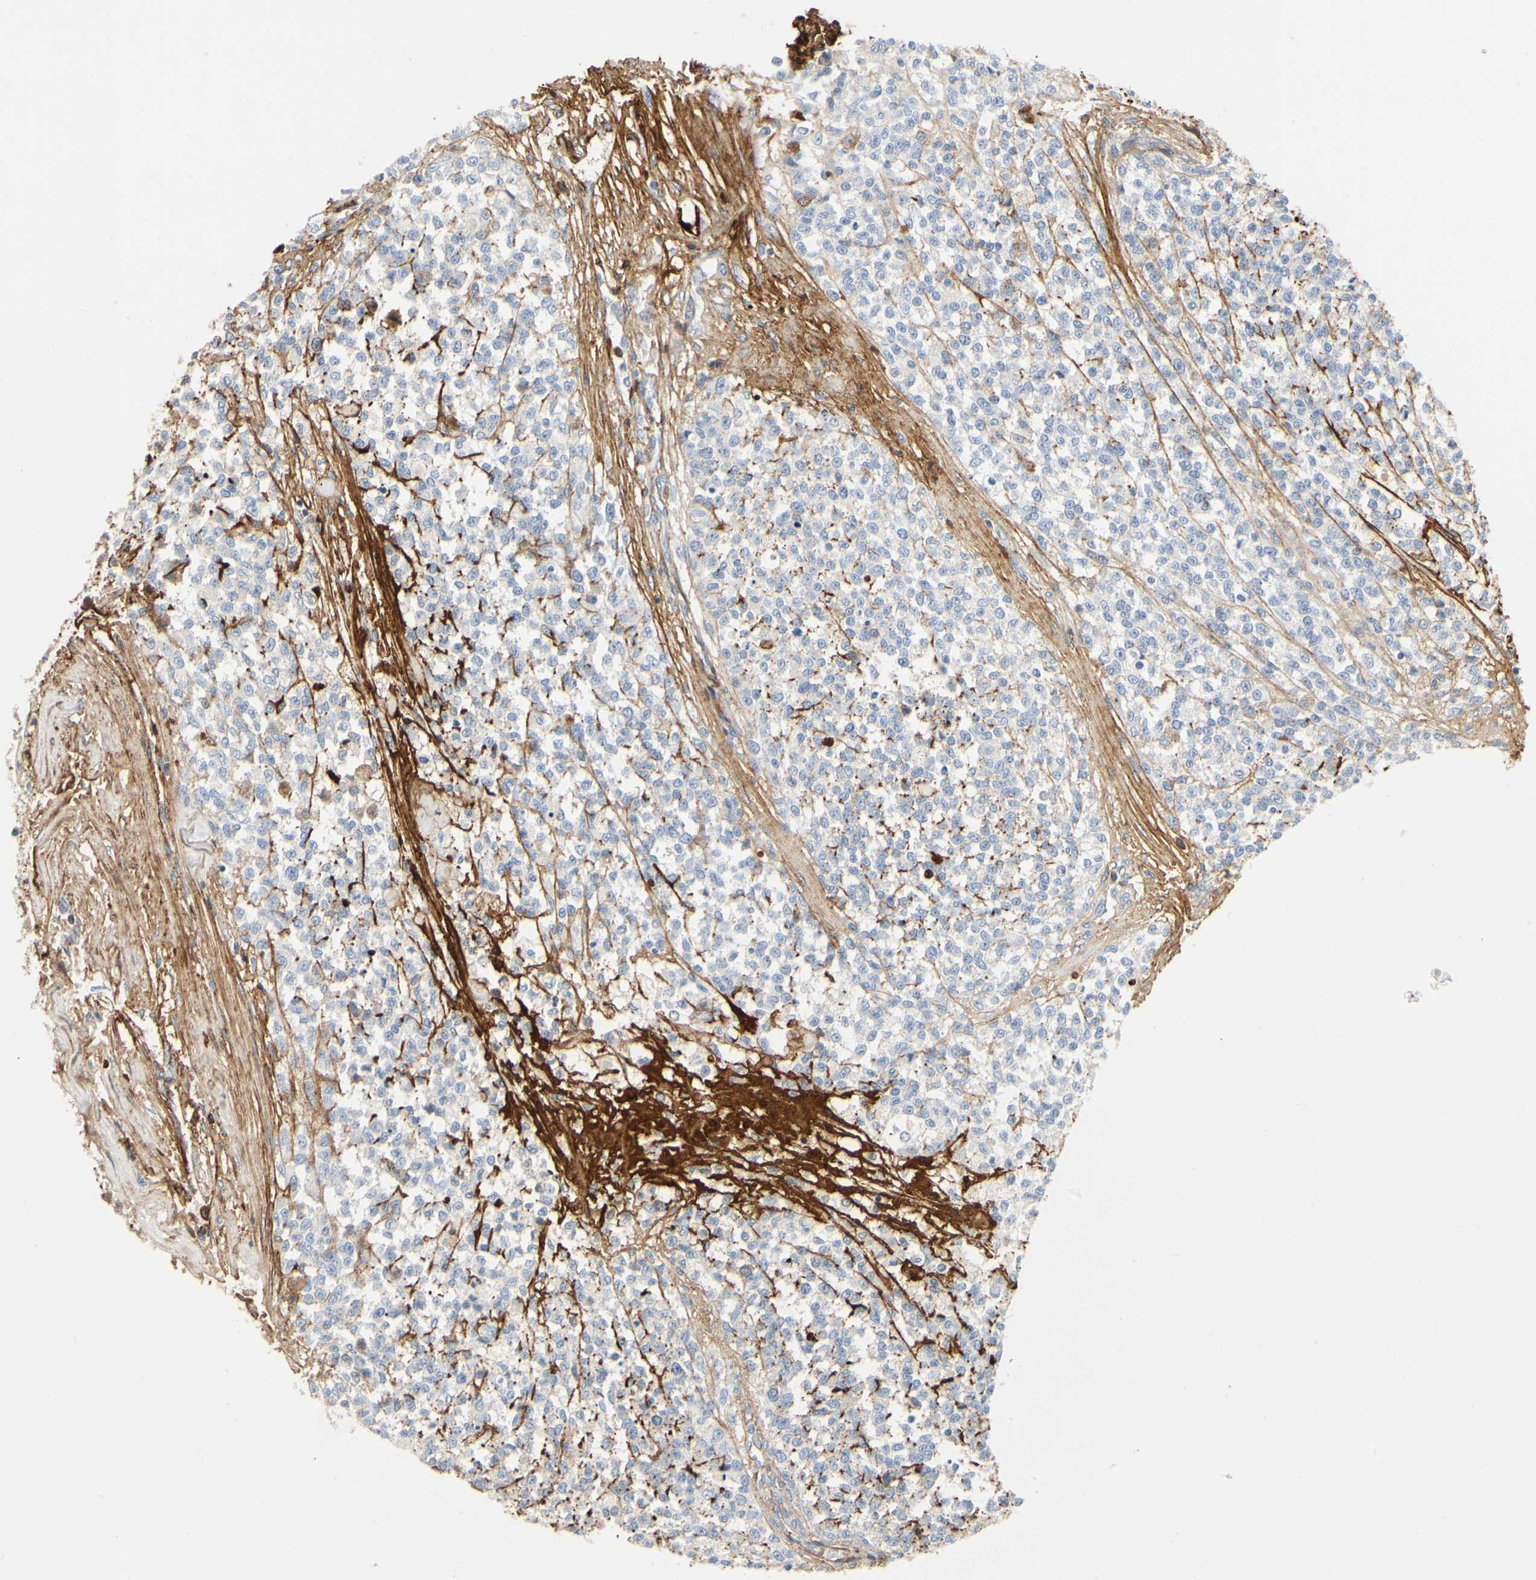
{"staining": {"intensity": "negative", "quantity": "none", "location": "none"}, "tissue": "testis cancer", "cell_type": "Tumor cells", "image_type": "cancer", "snomed": [{"axis": "morphology", "description": "Seminoma, NOS"}, {"axis": "topography", "description": "Testis"}], "caption": "This is an immunohistochemistry (IHC) histopathology image of testis seminoma. There is no positivity in tumor cells.", "gene": "FGB", "patient": {"sex": "male", "age": 59}}